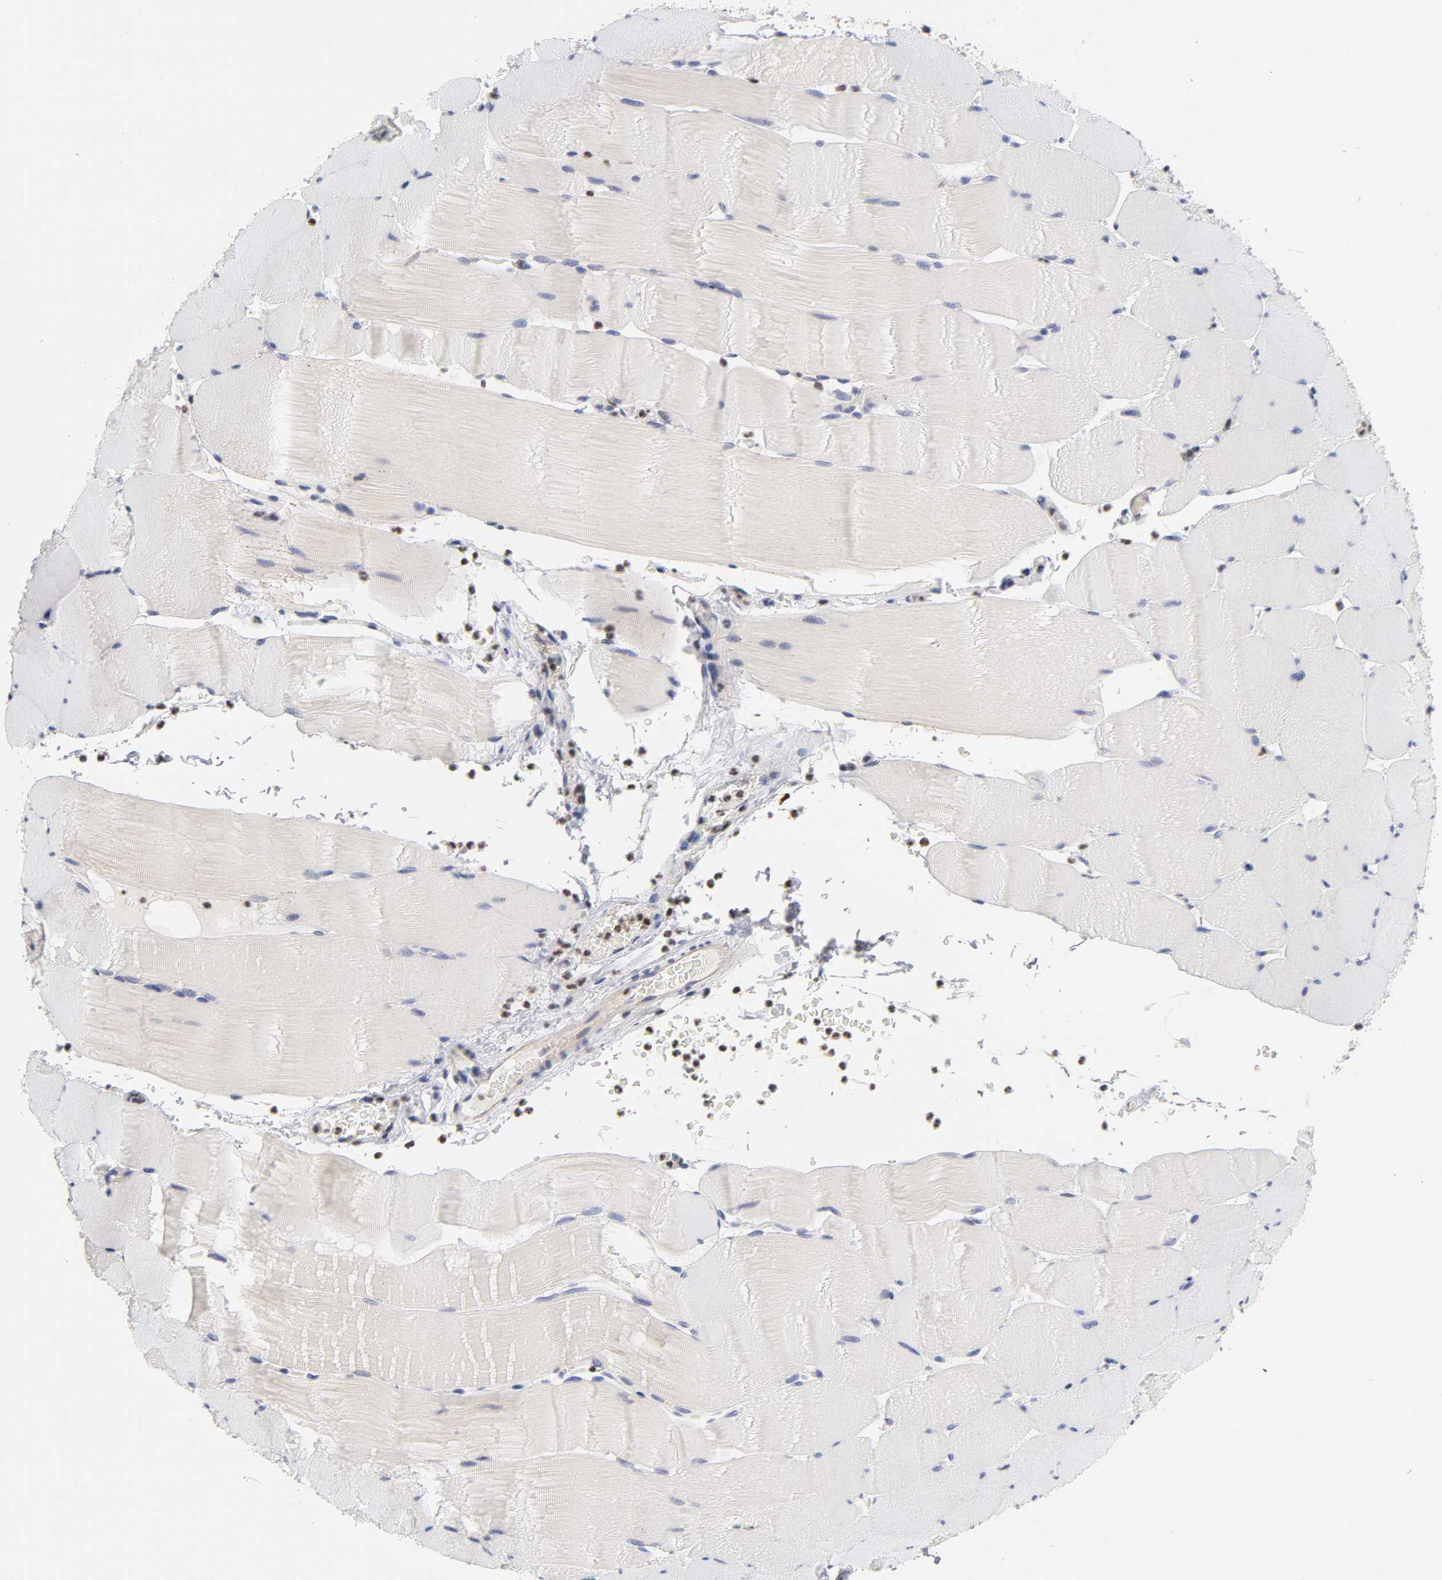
{"staining": {"intensity": "negative", "quantity": "none", "location": "none"}, "tissue": "skeletal muscle", "cell_type": "Myocytes", "image_type": "normal", "snomed": [{"axis": "morphology", "description": "Normal tissue, NOS"}, {"axis": "topography", "description": "Skeletal muscle"}], "caption": "A micrograph of skeletal muscle stained for a protein demonstrates no brown staining in myocytes. The staining is performed using DAB (3,3'-diaminobenzidine) brown chromogen with nuclei counter-stained in using hematoxylin.", "gene": "RUNX1", "patient": {"sex": "male", "age": 62}}